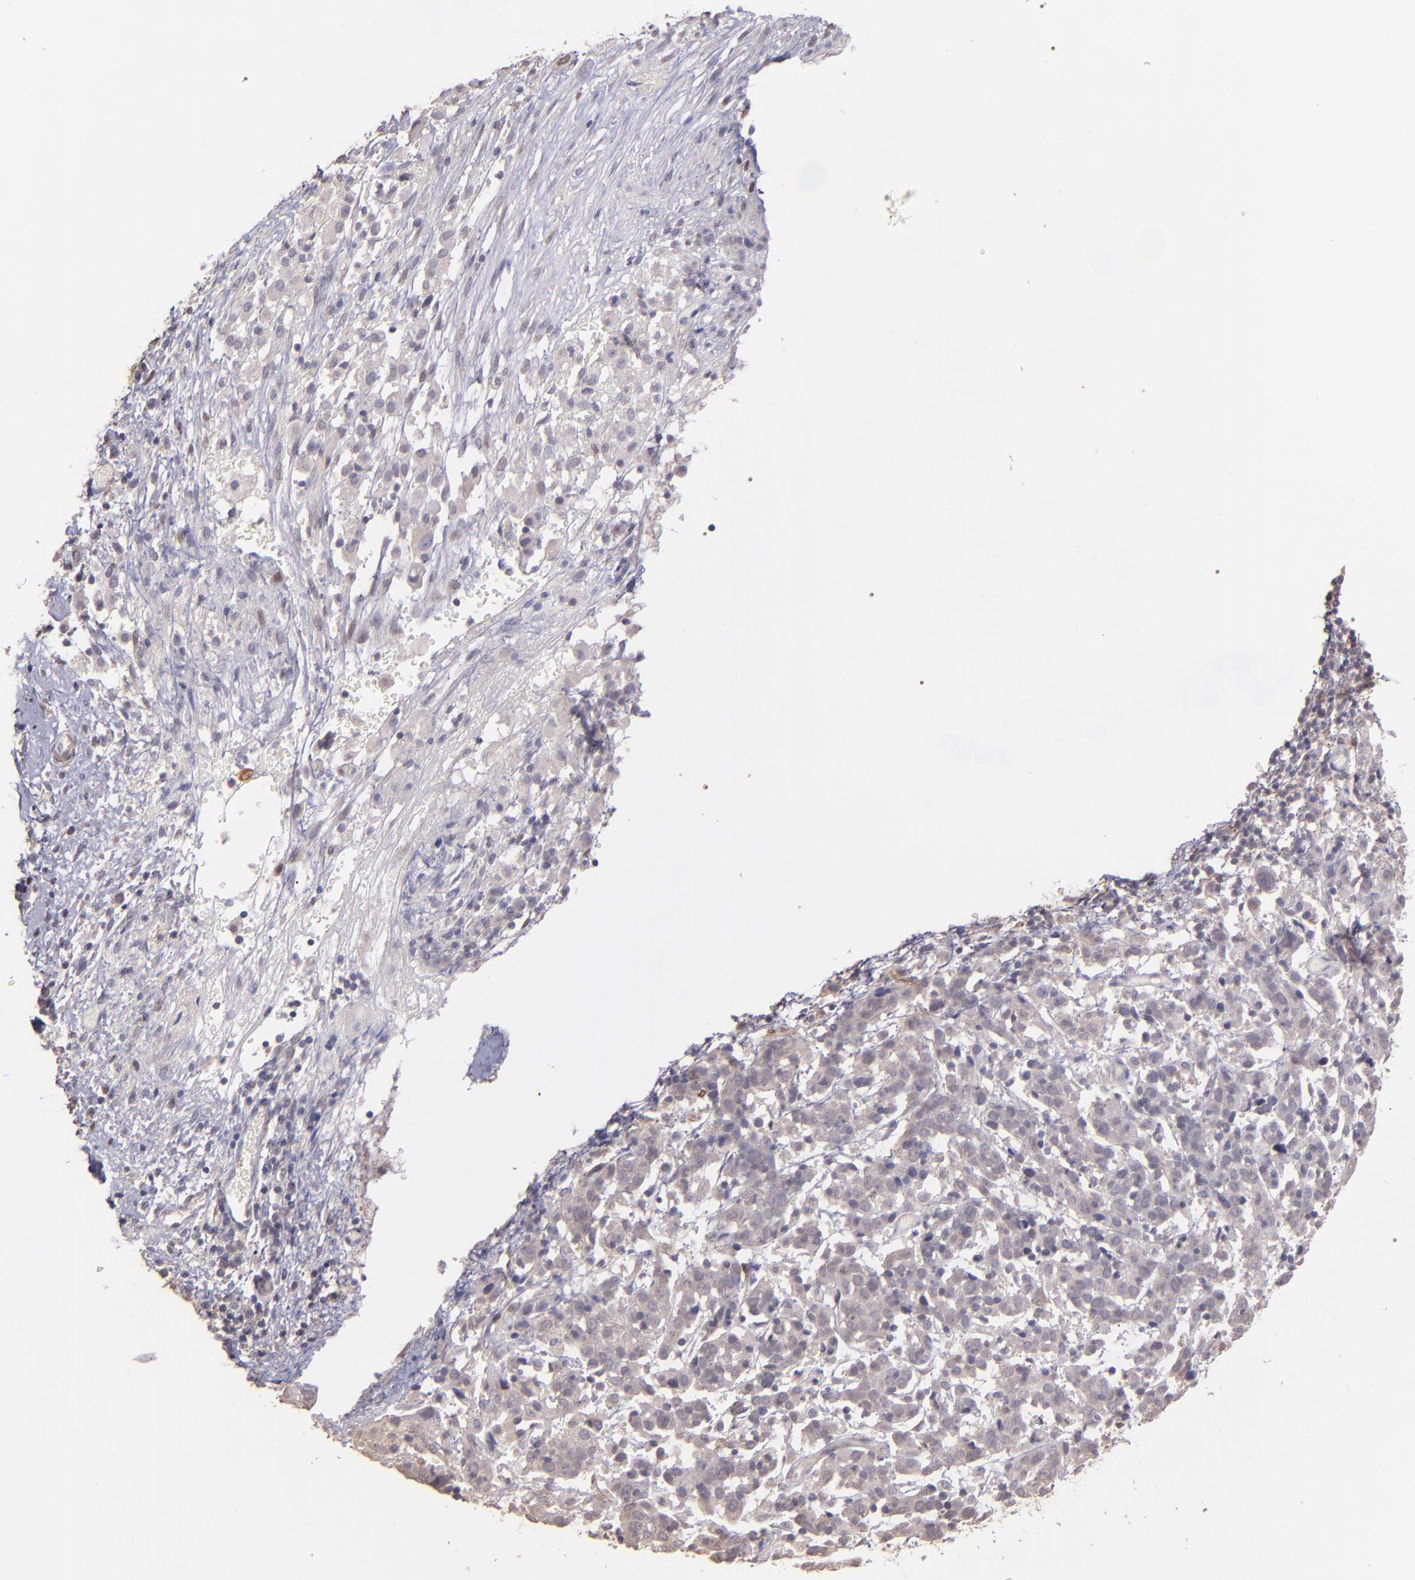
{"staining": {"intensity": "weak", "quantity": "25%-75%", "location": "cytoplasmic/membranous"}, "tissue": "cervical cancer", "cell_type": "Tumor cells", "image_type": "cancer", "snomed": [{"axis": "morphology", "description": "Normal tissue, NOS"}, {"axis": "morphology", "description": "Squamous cell carcinoma, NOS"}, {"axis": "topography", "description": "Cervix"}], "caption": "This is a micrograph of immunohistochemistry staining of cervical cancer (squamous cell carcinoma), which shows weak staining in the cytoplasmic/membranous of tumor cells.", "gene": "NUP62CL", "patient": {"sex": "female", "age": 67}}